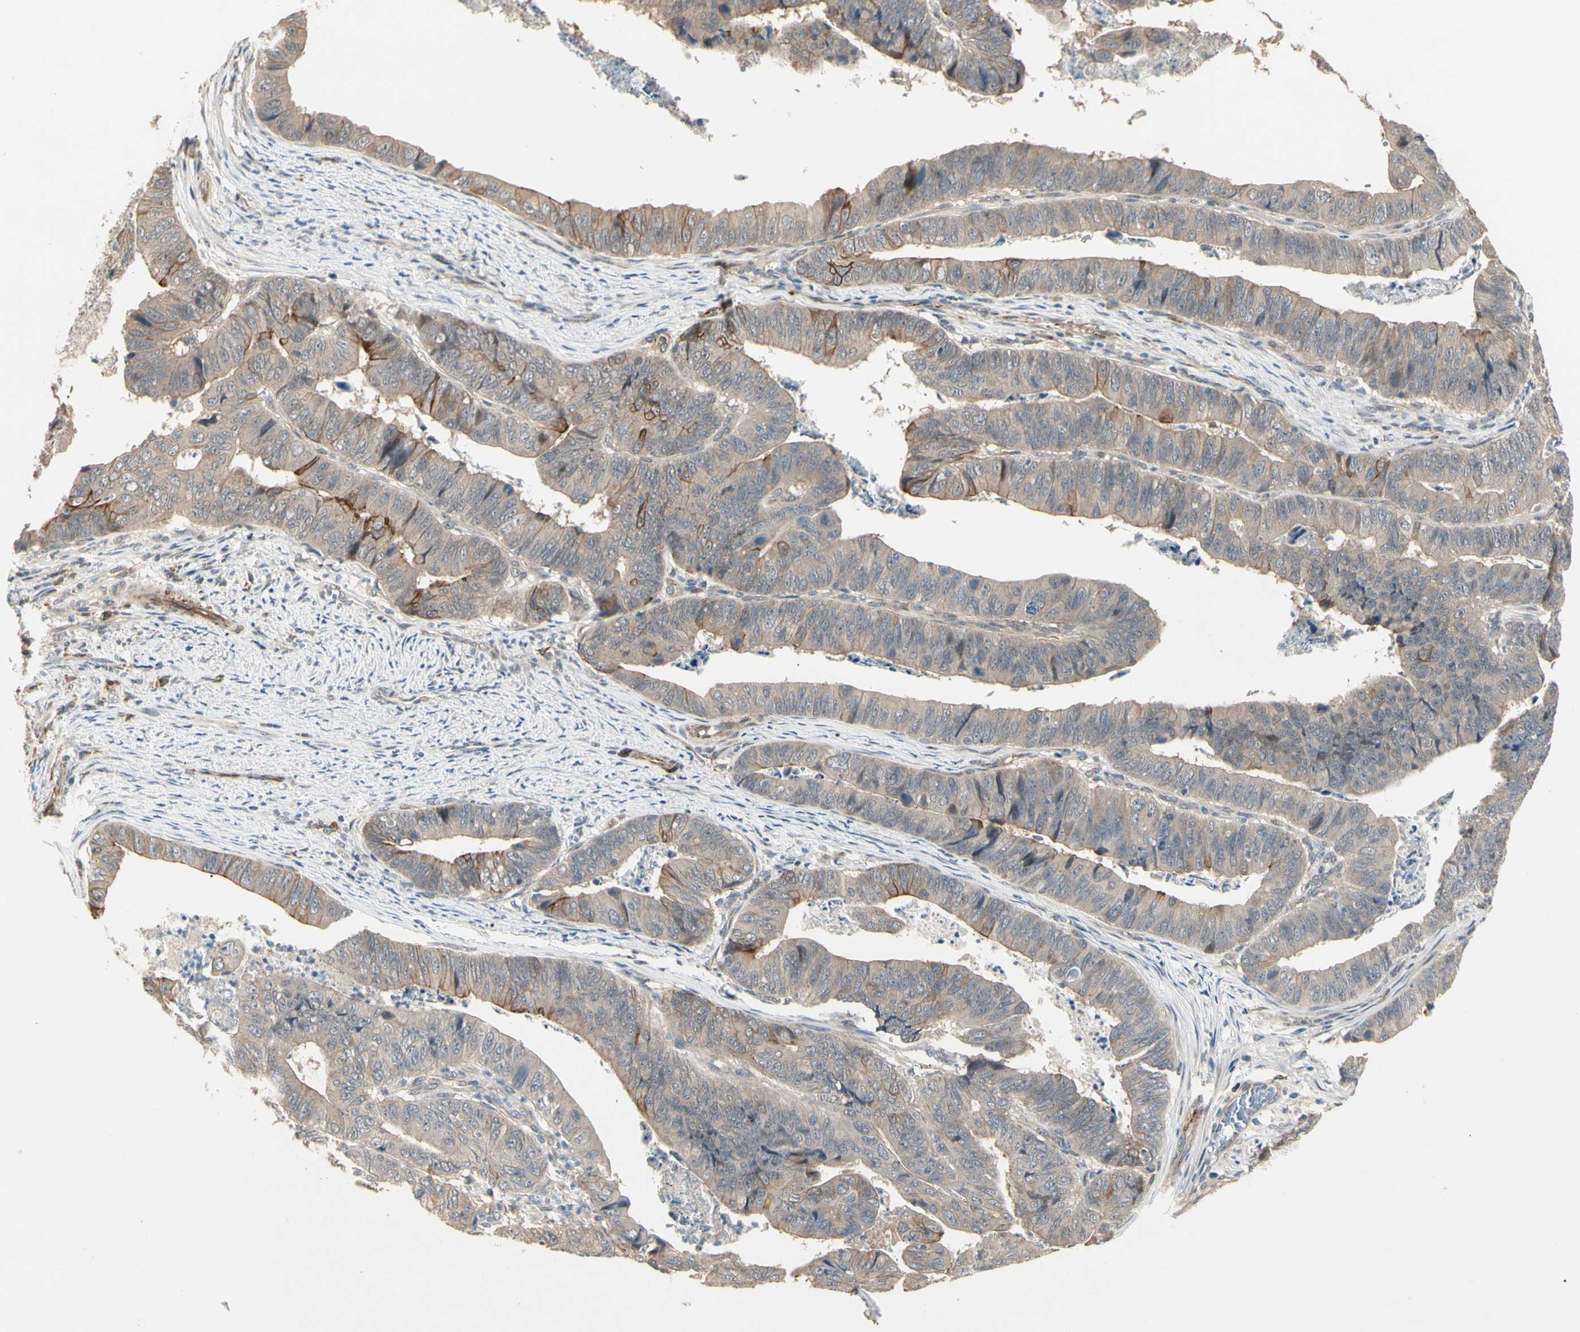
{"staining": {"intensity": "weak", "quantity": ">75%", "location": "cytoplasmic/membranous"}, "tissue": "stomach cancer", "cell_type": "Tumor cells", "image_type": "cancer", "snomed": [{"axis": "morphology", "description": "Adenocarcinoma, NOS"}, {"axis": "topography", "description": "Stomach, lower"}], "caption": "Adenocarcinoma (stomach) tissue displays weak cytoplasmic/membranous staining in approximately >75% of tumor cells, visualized by immunohistochemistry. Using DAB (3,3'-diaminobenzidine) (brown) and hematoxylin (blue) stains, captured at high magnification using brightfield microscopy.", "gene": "ATG4C", "patient": {"sex": "male", "age": 77}}